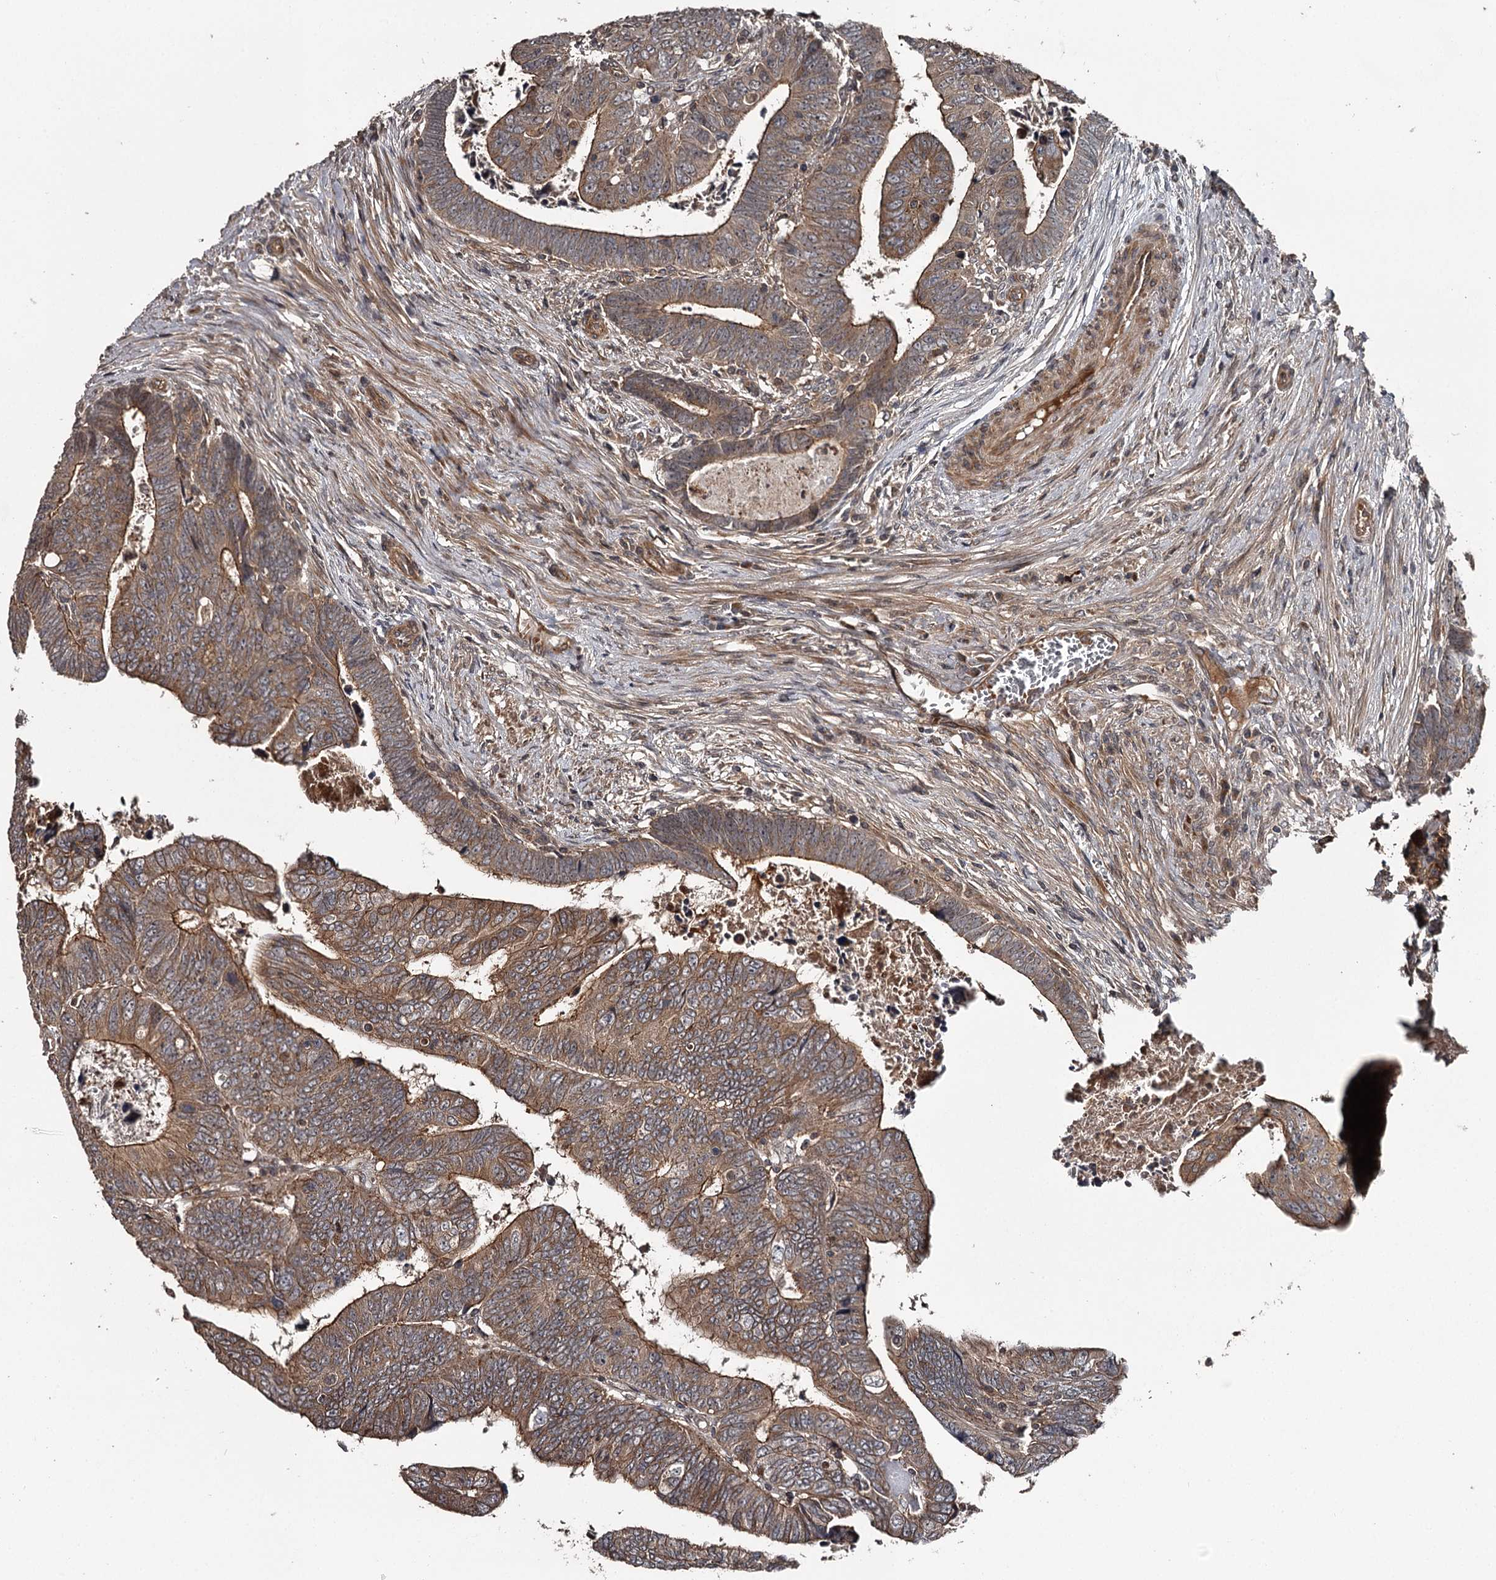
{"staining": {"intensity": "strong", "quantity": ">75%", "location": "cytoplasmic/membranous"}, "tissue": "colorectal cancer", "cell_type": "Tumor cells", "image_type": "cancer", "snomed": [{"axis": "morphology", "description": "Normal tissue, NOS"}, {"axis": "morphology", "description": "Adenocarcinoma, NOS"}, {"axis": "topography", "description": "Rectum"}], "caption": "Immunohistochemistry (IHC) of adenocarcinoma (colorectal) demonstrates high levels of strong cytoplasmic/membranous expression in about >75% of tumor cells.", "gene": "RAB21", "patient": {"sex": "female", "age": 65}}